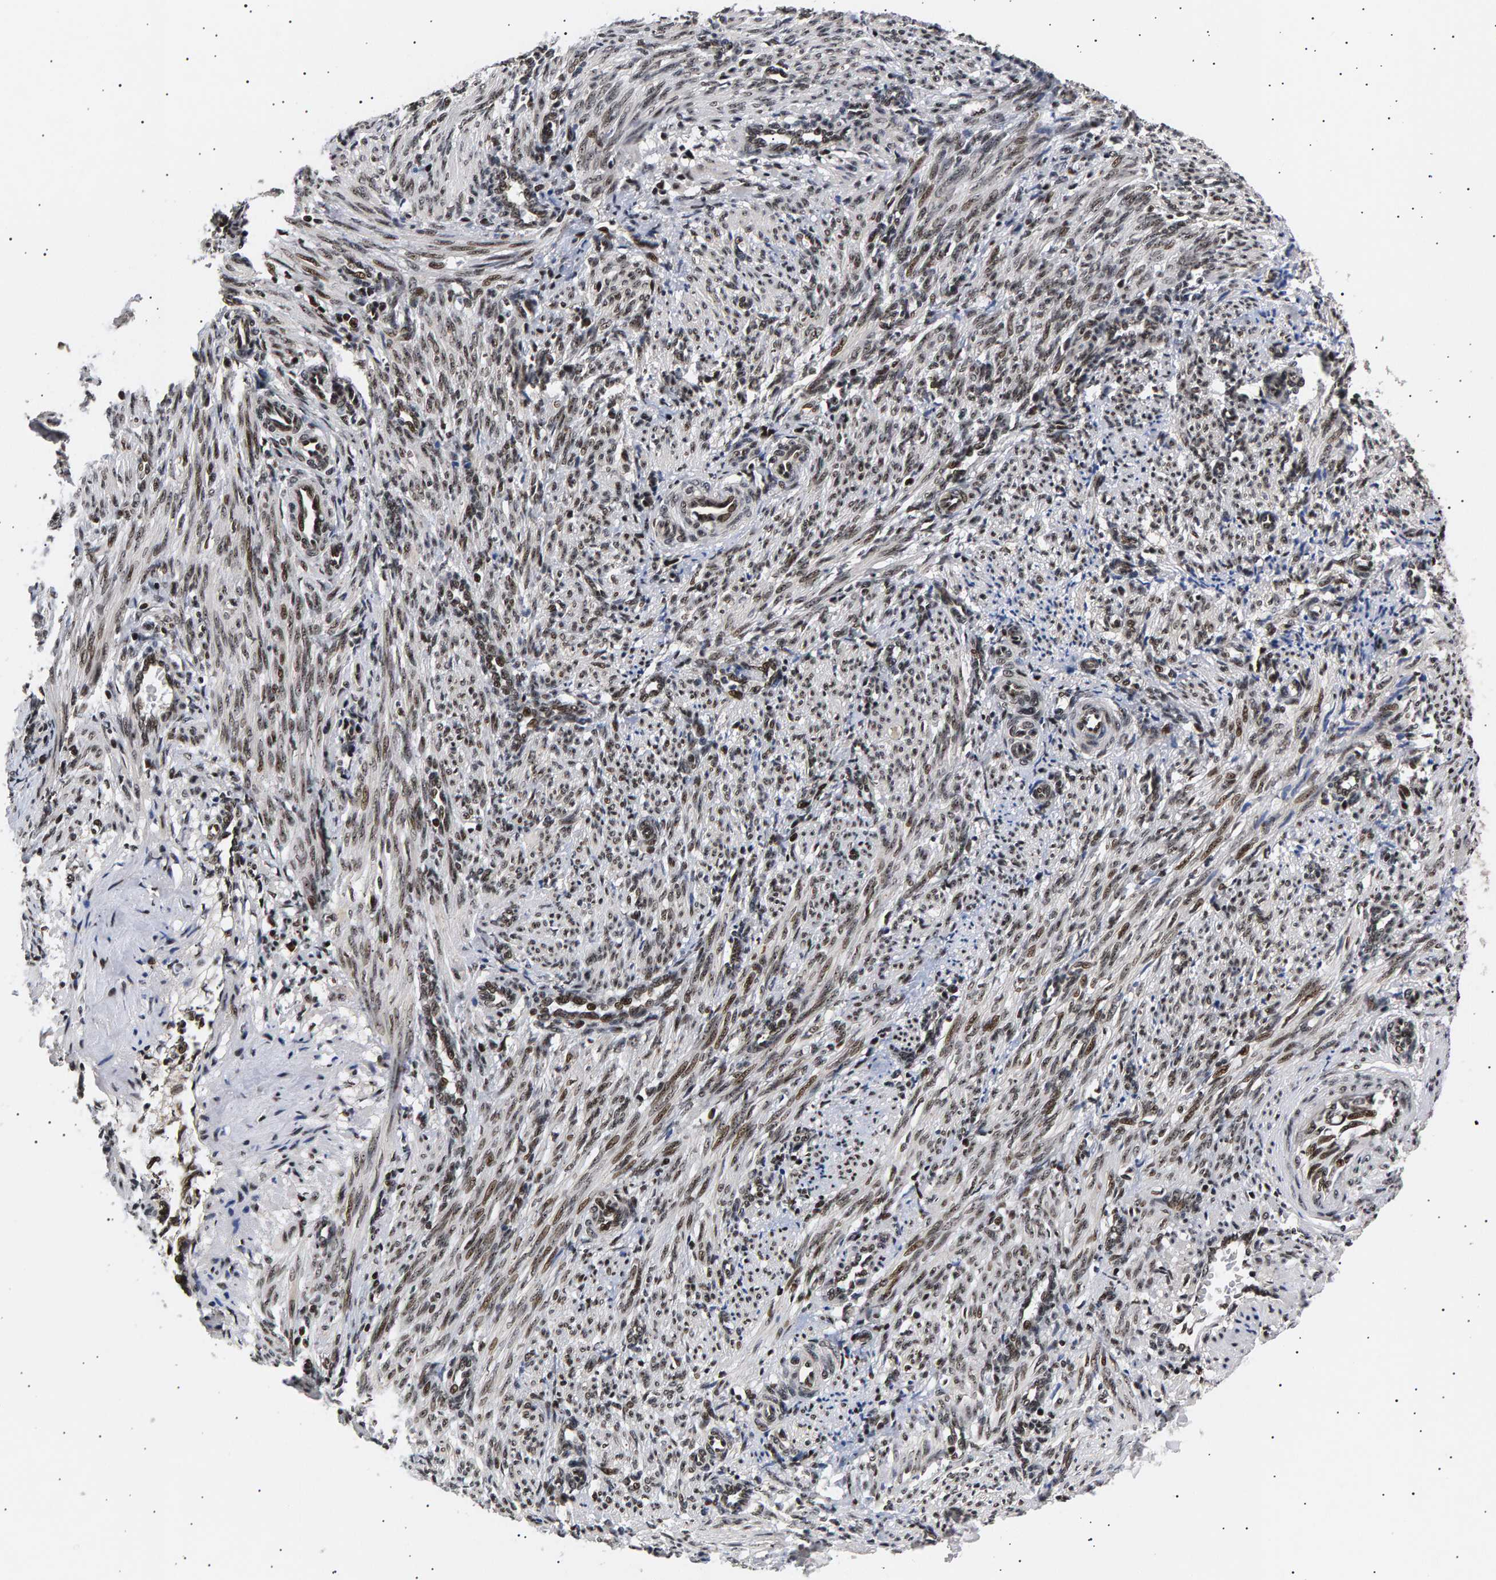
{"staining": {"intensity": "moderate", "quantity": ">75%", "location": "nuclear"}, "tissue": "smooth muscle", "cell_type": "Smooth muscle cells", "image_type": "normal", "snomed": [{"axis": "morphology", "description": "Normal tissue, NOS"}, {"axis": "topography", "description": "Endometrium"}], "caption": "High-magnification brightfield microscopy of unremarkable smooth muscle stained with DAB (3,3'-diaminobenzidine) (brown) and counterstained with hematoxylin (blue). smooth muscle cells exhibit moderate nuclear expression is seen in approximately>75% of cells. (DAB IHC with brightfield microscopy, high magnification).", "gene": "ANKRD40", "patient": {"sex": "female", "age": 33}}